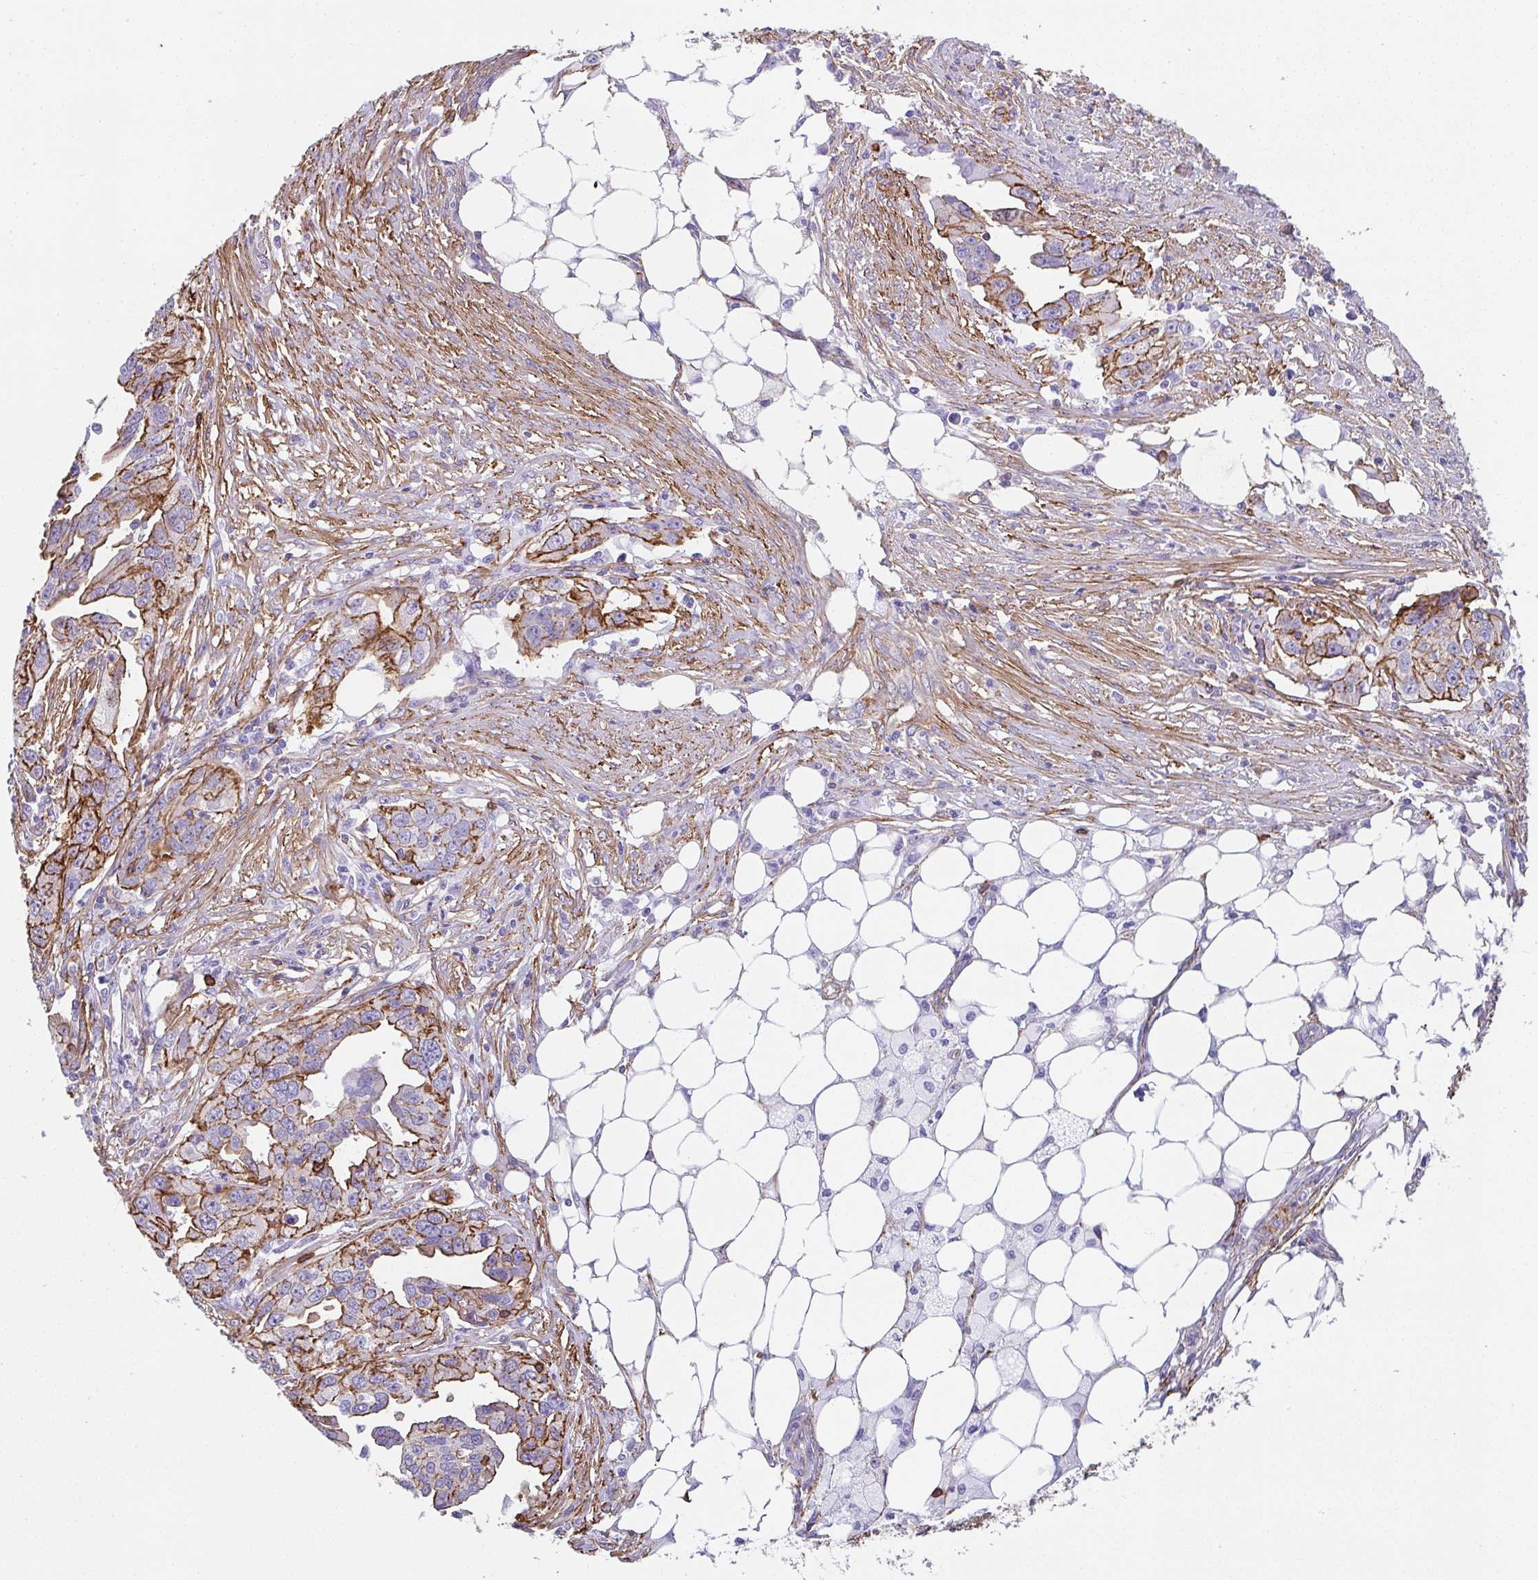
{"staining": {"intensity": "moderate", "quantity": ">75%", "location": "cytoplasmic/membranous"}, "tissue": "ovarian cancer", "cell_type": "Tumor cells", "image_type": "cancer", "snomed": [{"axis": "morphology", "description": "Carcinoma, endometroid"}, {"axis": "morphology", "description": "Cystadenocarcinoma, serous, NOS"}, {"axis": "topography", "description": "Ovary"}], "caption": "High-magnification brightfield microscopy of ovarian cancer (endometroid carcinoma) stained with DAB (brown) and counterstained with hematoxylin (blue). tumor cells exhibit moderate cytoplasmic/membranous positivity is identified in approximately>75% of cells.", "gene": "DBN1", "patient": {"sex": "female", "age": 45}}